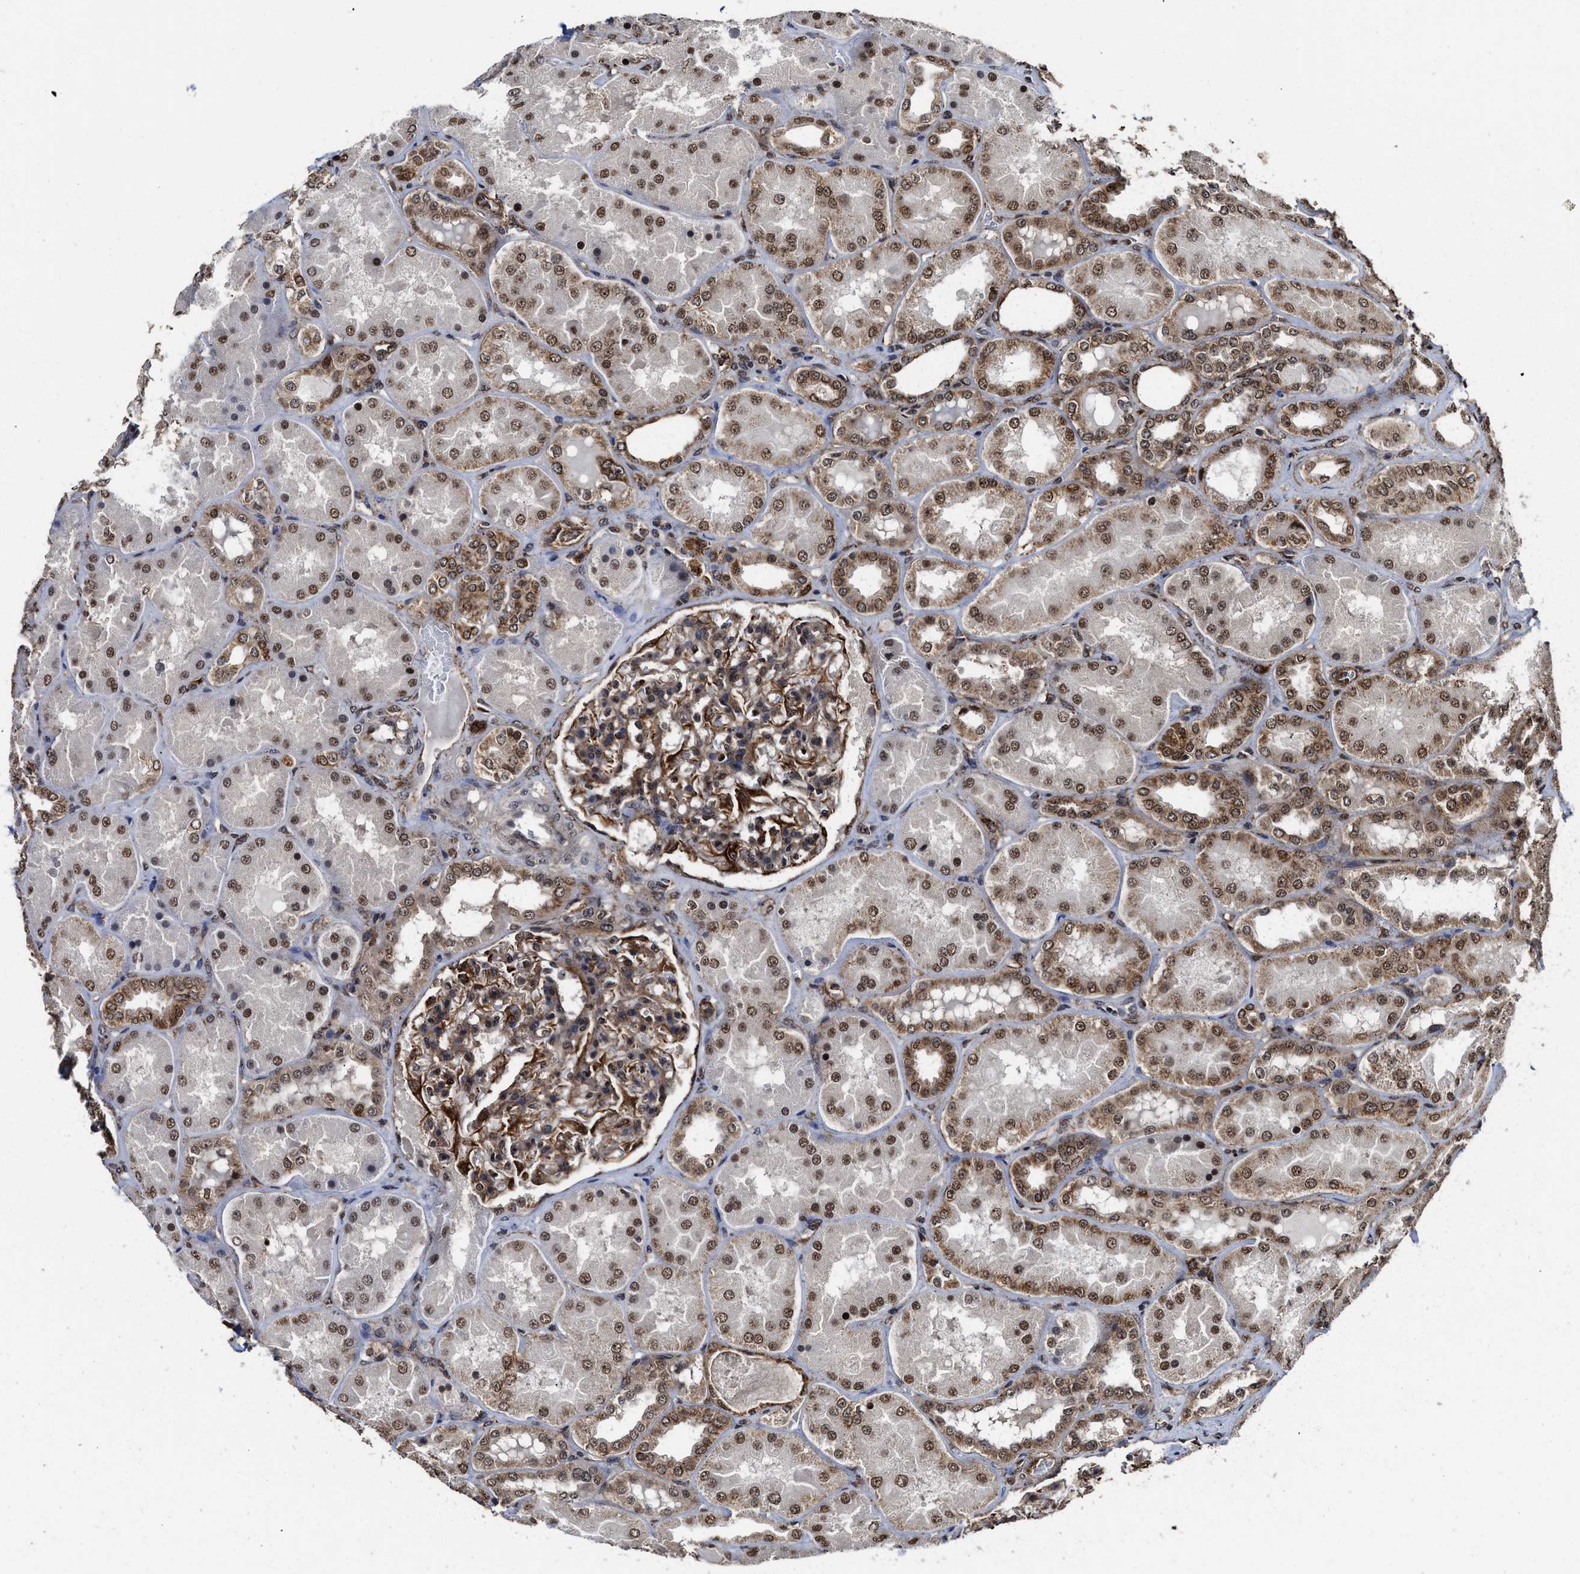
{"staining": {"intensity": "strong", "quantity": ">75%", "location": "cytoplasmic/membranous,nuclear"}, "tissue": "kidney", "cell_type": "Cells in glomeruli", "image_type": "normal", "snomed": [{"axis": "morphology", "description": "Normal tissue, NOS"}, {"axis": "topography", "description": "Kidney"}], "caption": "This is an image of immunohistochemistry staining of normal kidney, which shows strong positivity in the cytoplasmic/membranous,nuclear of cells in glomeruli.", "gene": "SEPTIN2", "patient": {"sex": "female", "age": 56}}